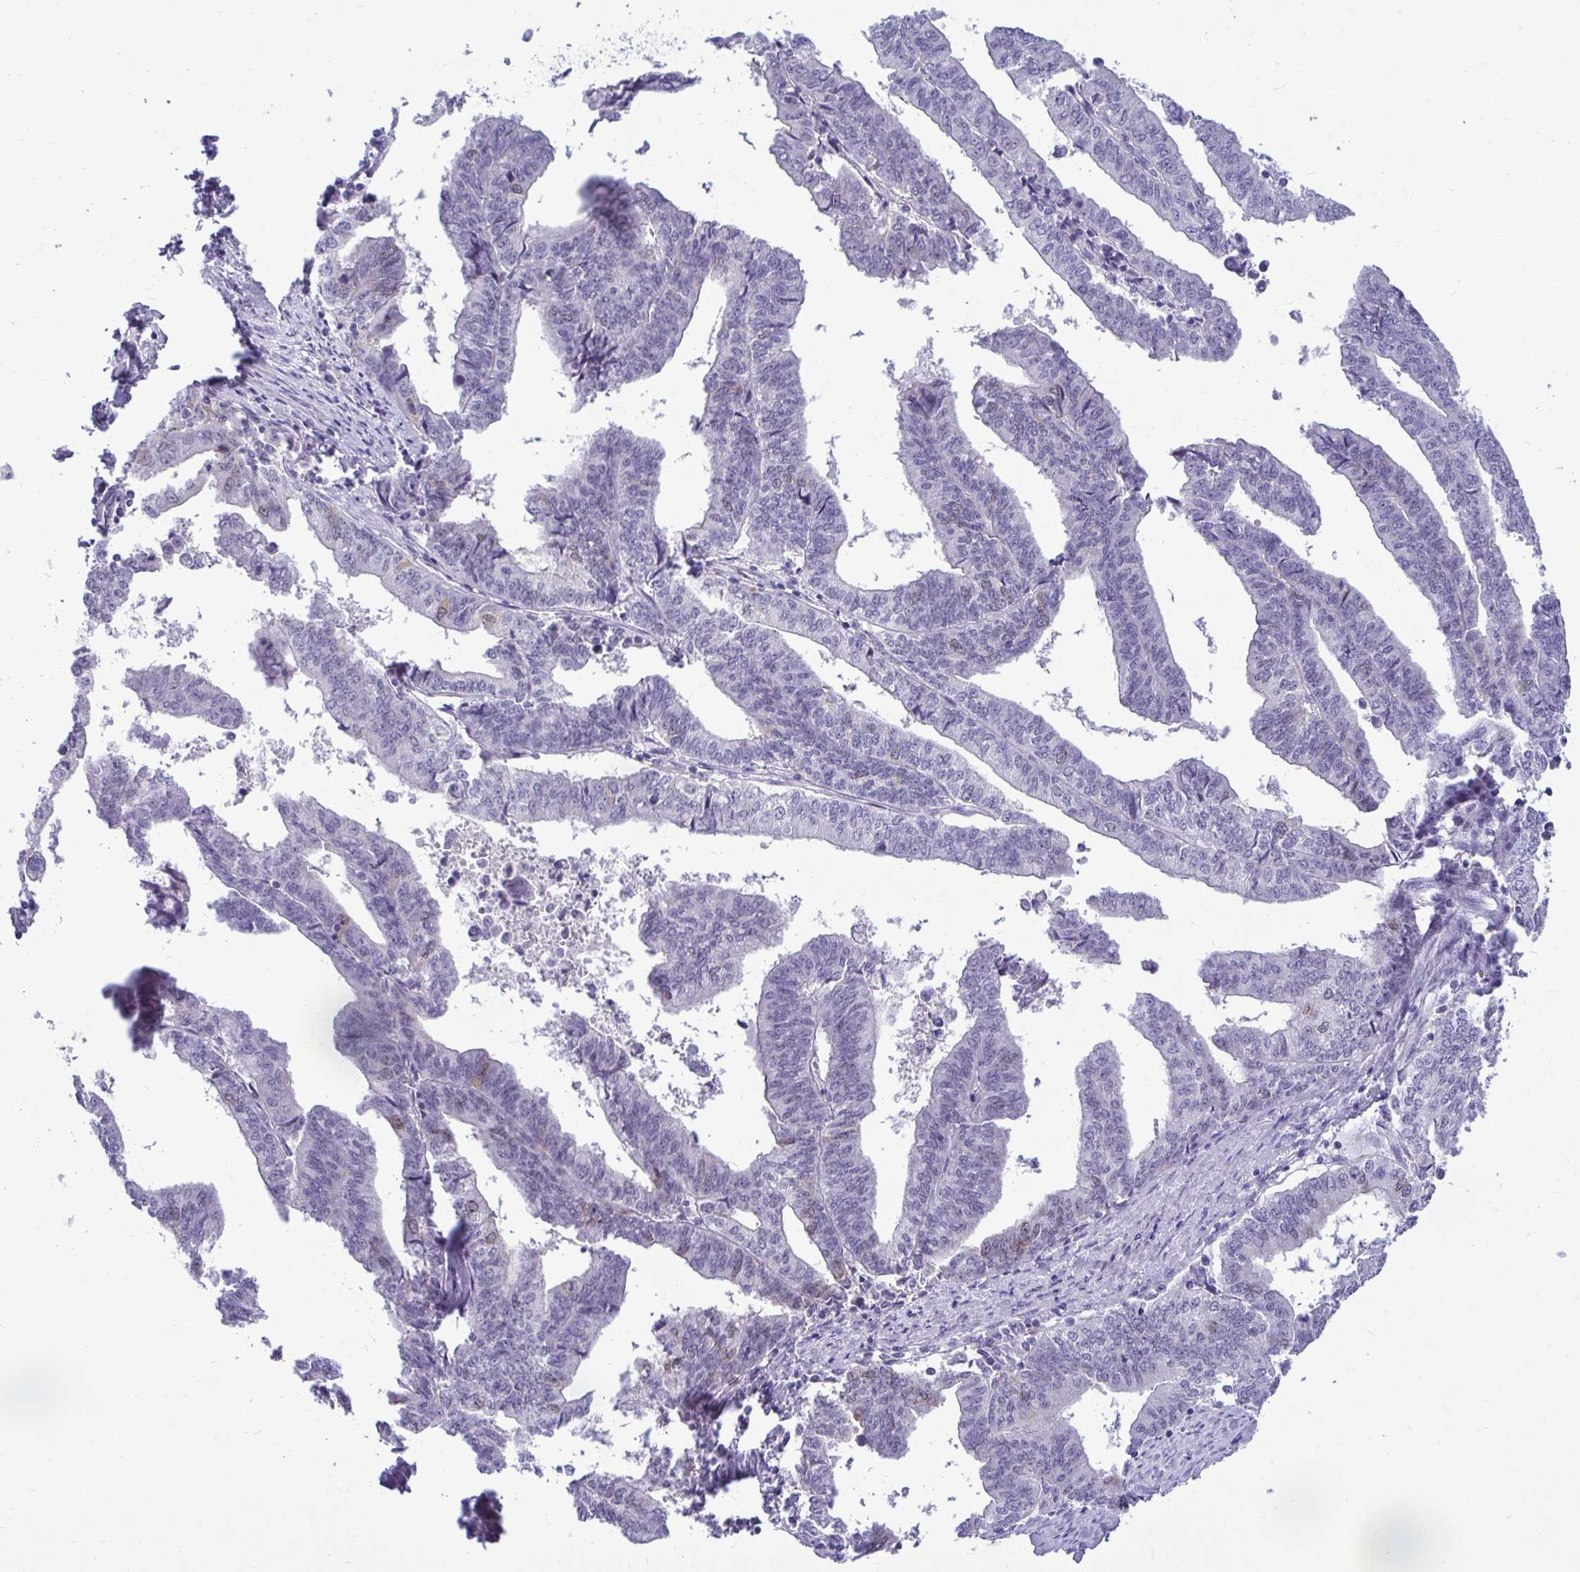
{"staining": {"intensity": "negative", "quantity": "none", "location": "none"}, "tissue": "endometrial cancer", "cell_type": "Tumor cells", "image_type": "cancer", "snomed": [{"axis": "morphology", "description": "Adenocarcinoma, NOS"}, {"axis": "topography", "description": "Endometrium"}], "caption": "IHC histopathology image of endometrial cancer stained for a protein (brown), which displays no staining in tumor cells.", "gene": "CDC20", "patient": {"sex": "female", "age": 65}}